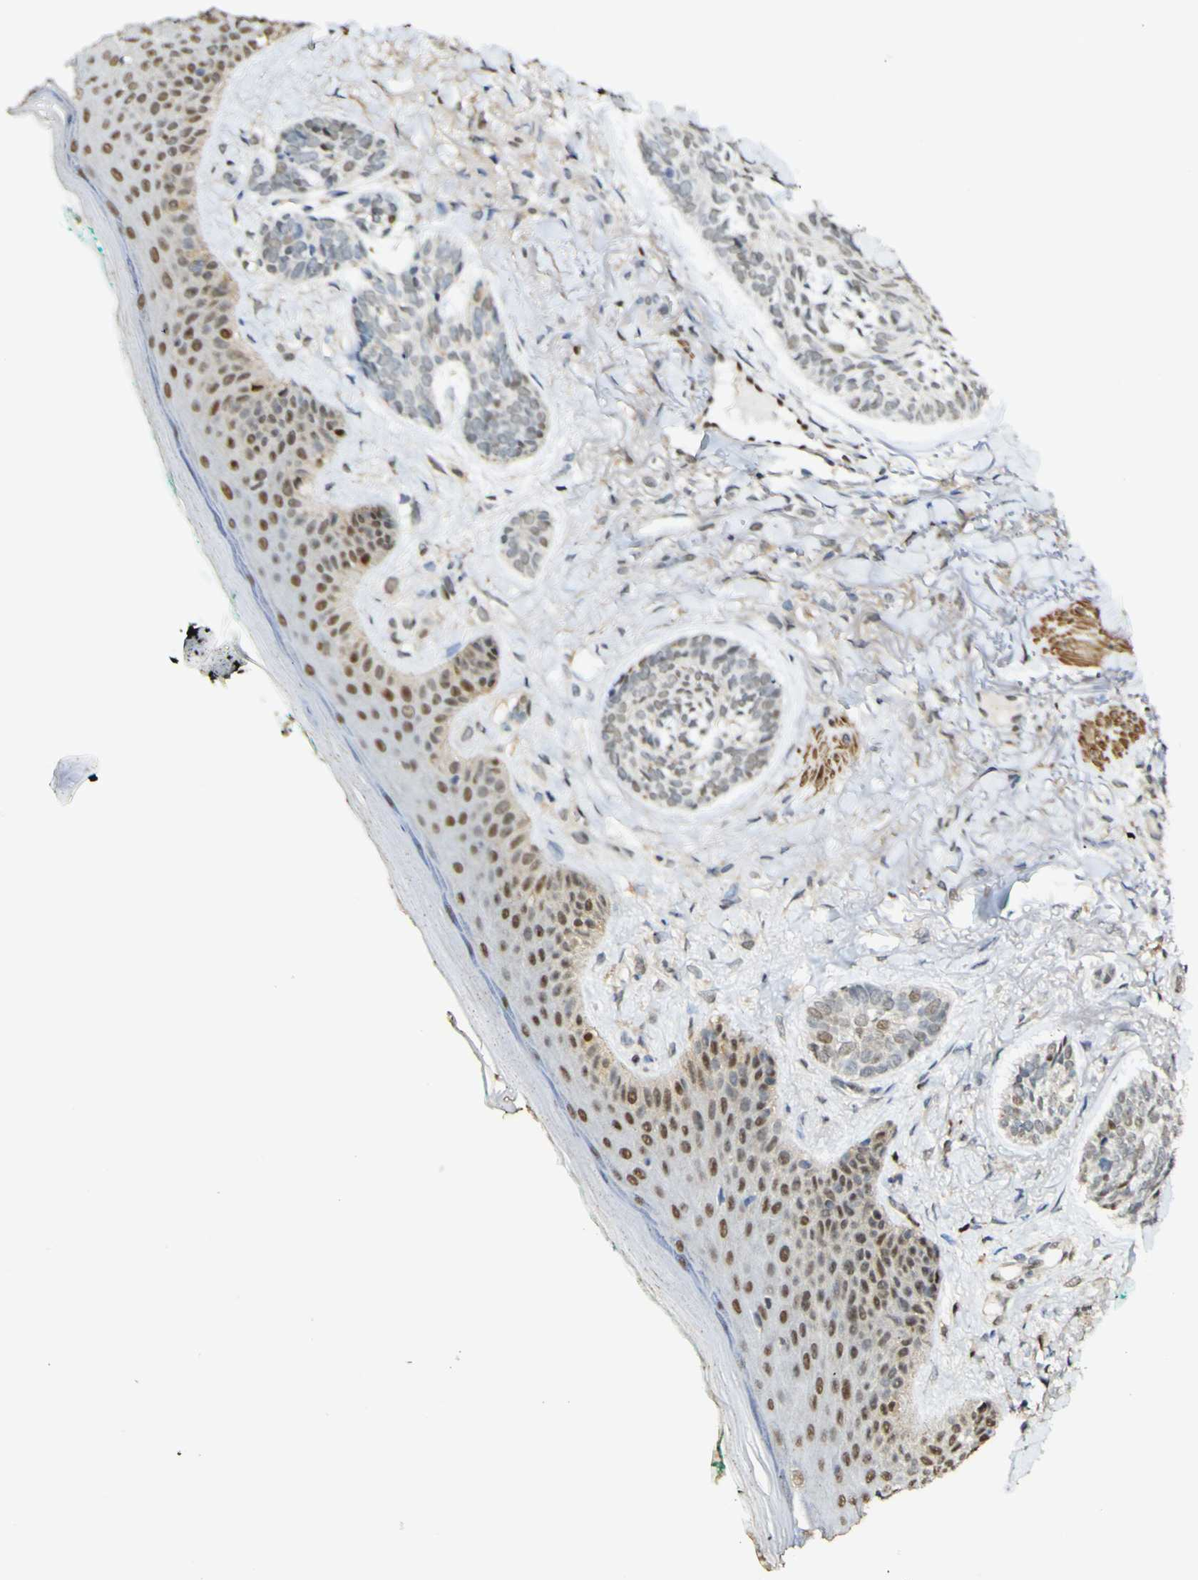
{"staining": {"intensity": "negative", "quantity": "none", "location": "none"}, "tissue": "skin cancer", "cell_type": "Tumor cells", "image_type": "cancer", "snomed": [{"axis": "morphology", "description": "Basal cell carcinoma"}, {"axis": "topography", "description": "Skin"}], "caption": "Human skin basal cell carcinoma stained for a protein using IHC shows no expression in tumor cells.", "gene": "MAP3K4", "patient": {"sex": "male", "age": 43}}